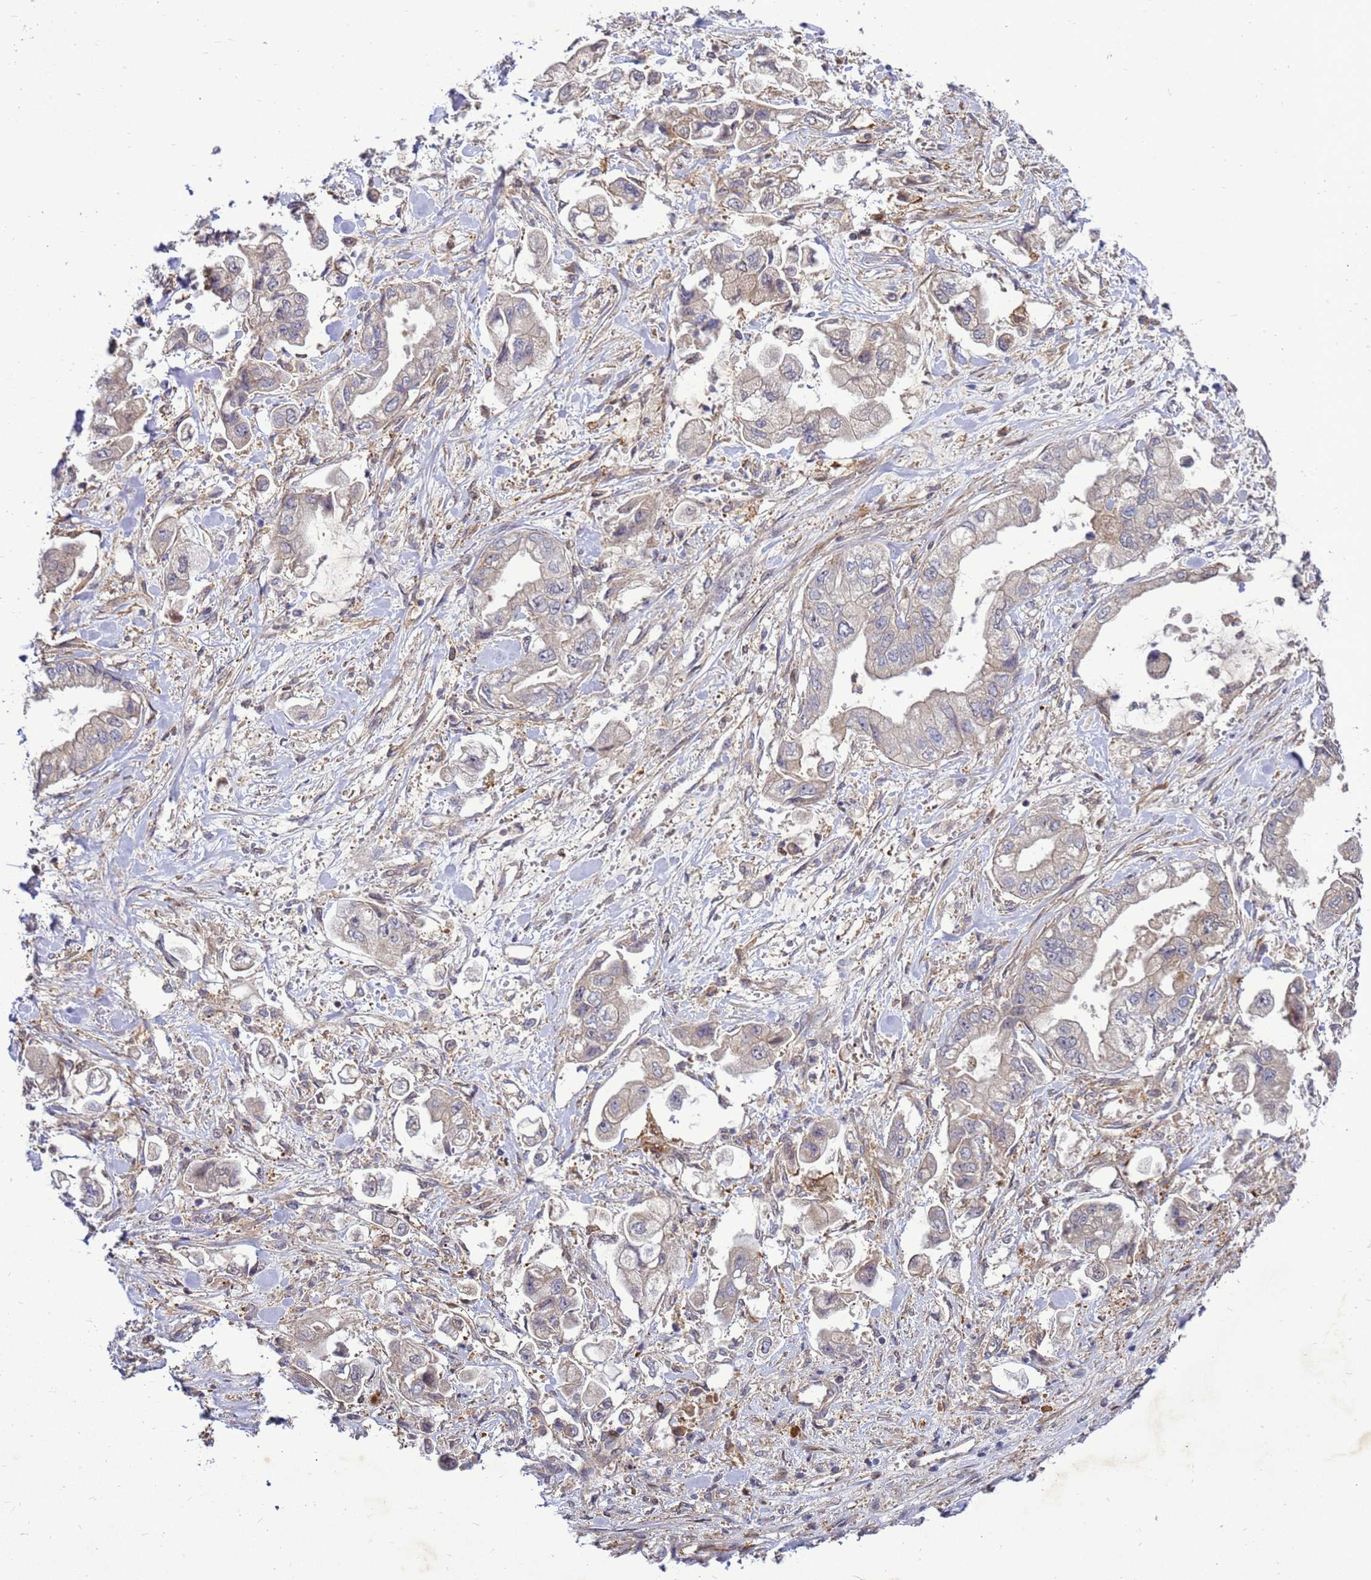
{"staining": {"intensity": "negative", "quantity": "none", "location": "none"}, "tissue": "stomach cancer", "cell_type": "Tumor cells", "image_type": "cancer", "snomed": [{"axis": "morphology", "description": "Adenocarcinoma, NOS"}, {"axis": "topography", "description": "Stomach"}], "caption": "The photomicrograph exhibits no significant staining in tumor cells of adenocarcinoma (stomach).", "gene": "RNF215", "patient": {"sex": "male", "age": 62}}